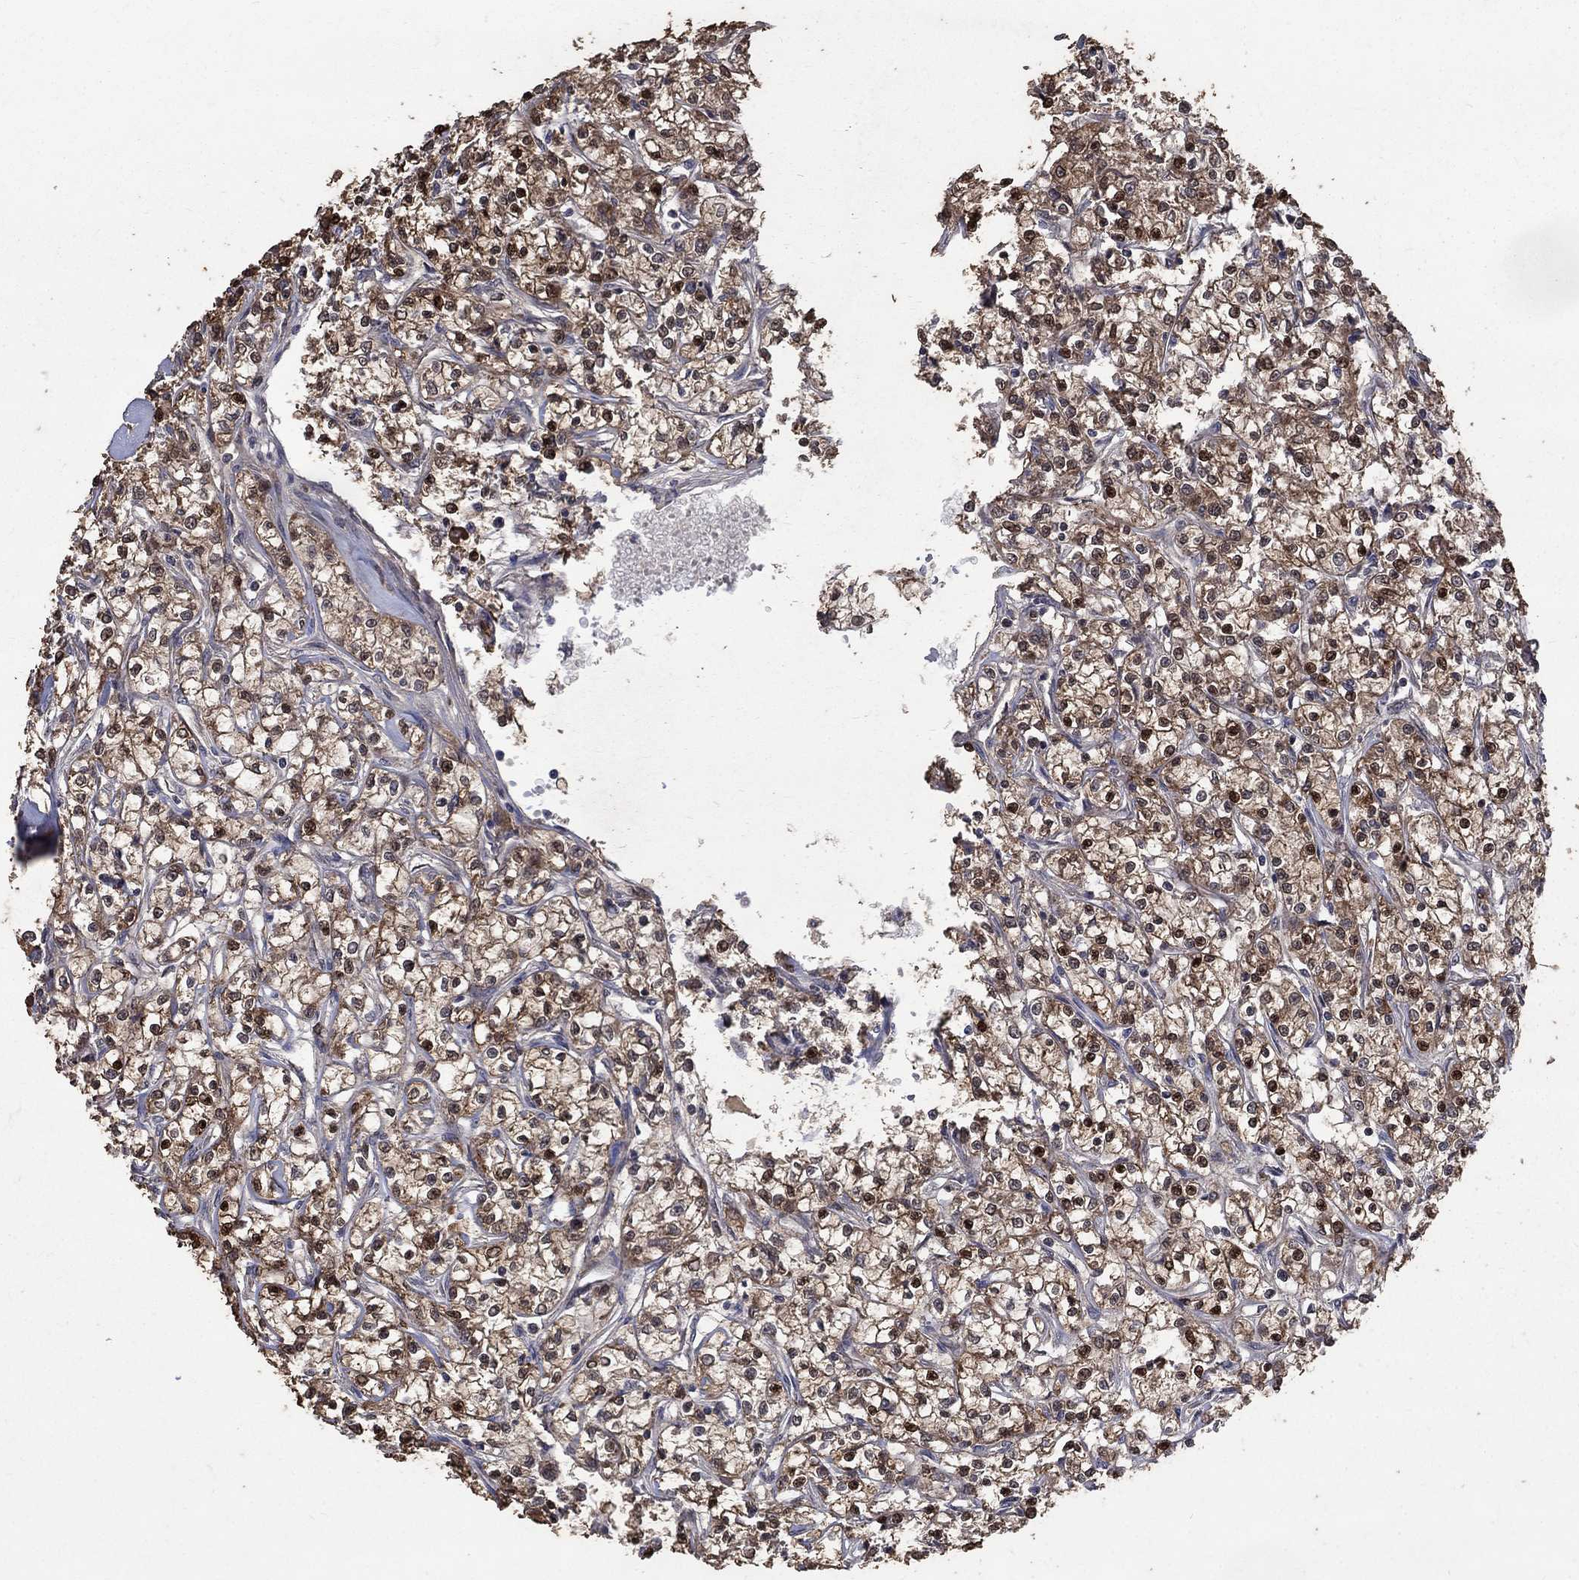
{"staining": {"intensity": "moderate", "quantity": ">75%", "location": "cytoplasmic/membranous,nuclear"}, "tissue": "renal cancer", "cell_type": "Tumor cells", "image_type": "cancer", "snomed": [{"axis": "morphology", "description": "Adenocarcinoma, NOS"}, {"axis": "topography", "description": "Kidney"}], "caption": "Tumor cells display moderate cytoplasmic/membranous and nuclear expression in about >75% of cells in renal cancer.", "gene": "C17orf75", "patient": {"sex": "female", "age": 59}}